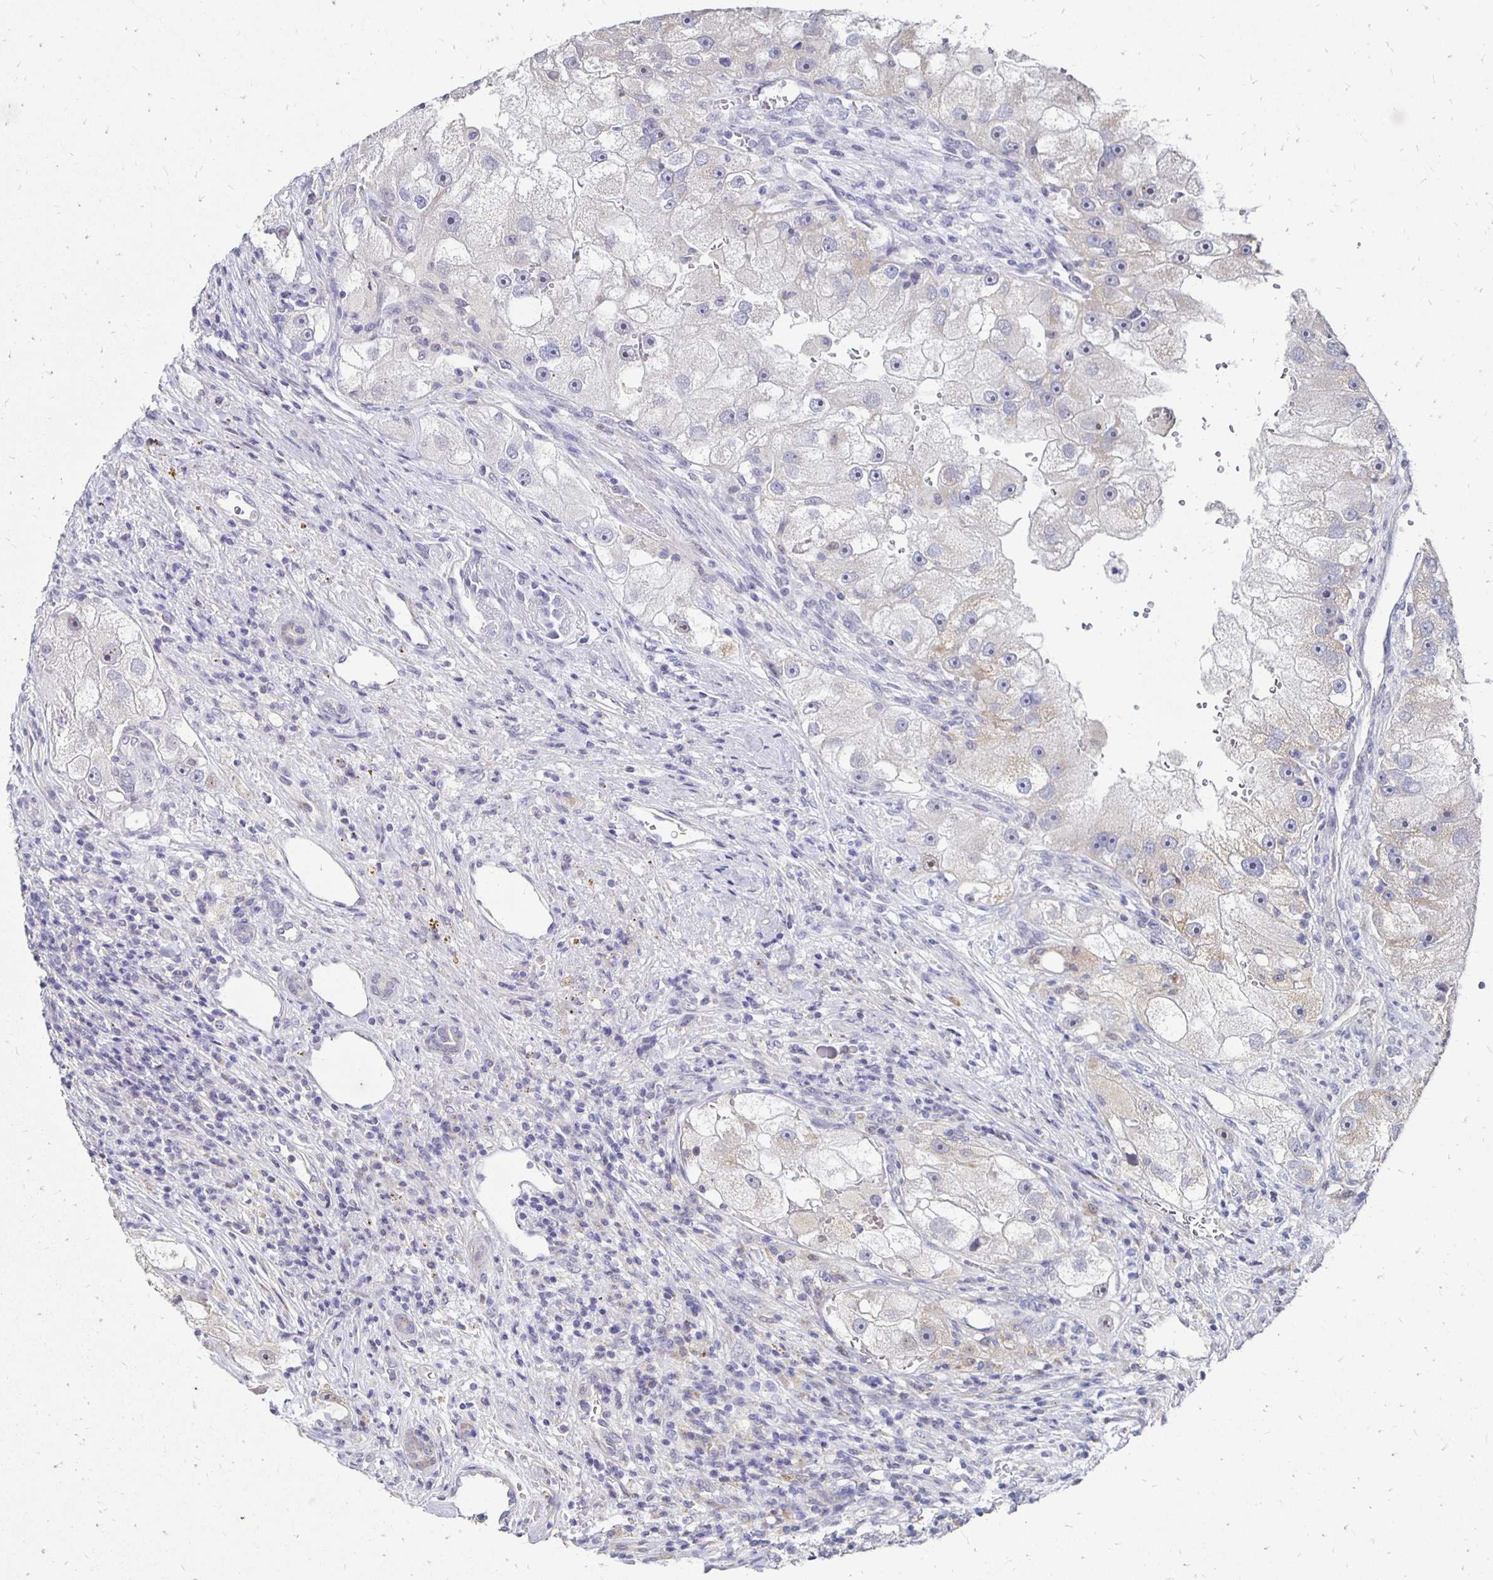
{"staining": {"intensity": "weak", "quantity": "<25%", "location": "cytoplasmic/membranous"}, "tissue": "renal cancer", "cell_type": "Tumor cells", "image_type": "cancer", "snomed": [{"axis": "morphology", "description": "Adenocarcinoma, NOS"}, {"axis": "topography", "description": "Kidney"}], "caption": "The IHC image has no significant expression in tumor cells of adenocarcinoma (renal) tissue. (DAB (3,3'-diaminobenzidine) IHC visualized using brightfield microscopy, high magnification).", "gene": "ATOSB", "patient": {"sex": "male", "age": 63}}